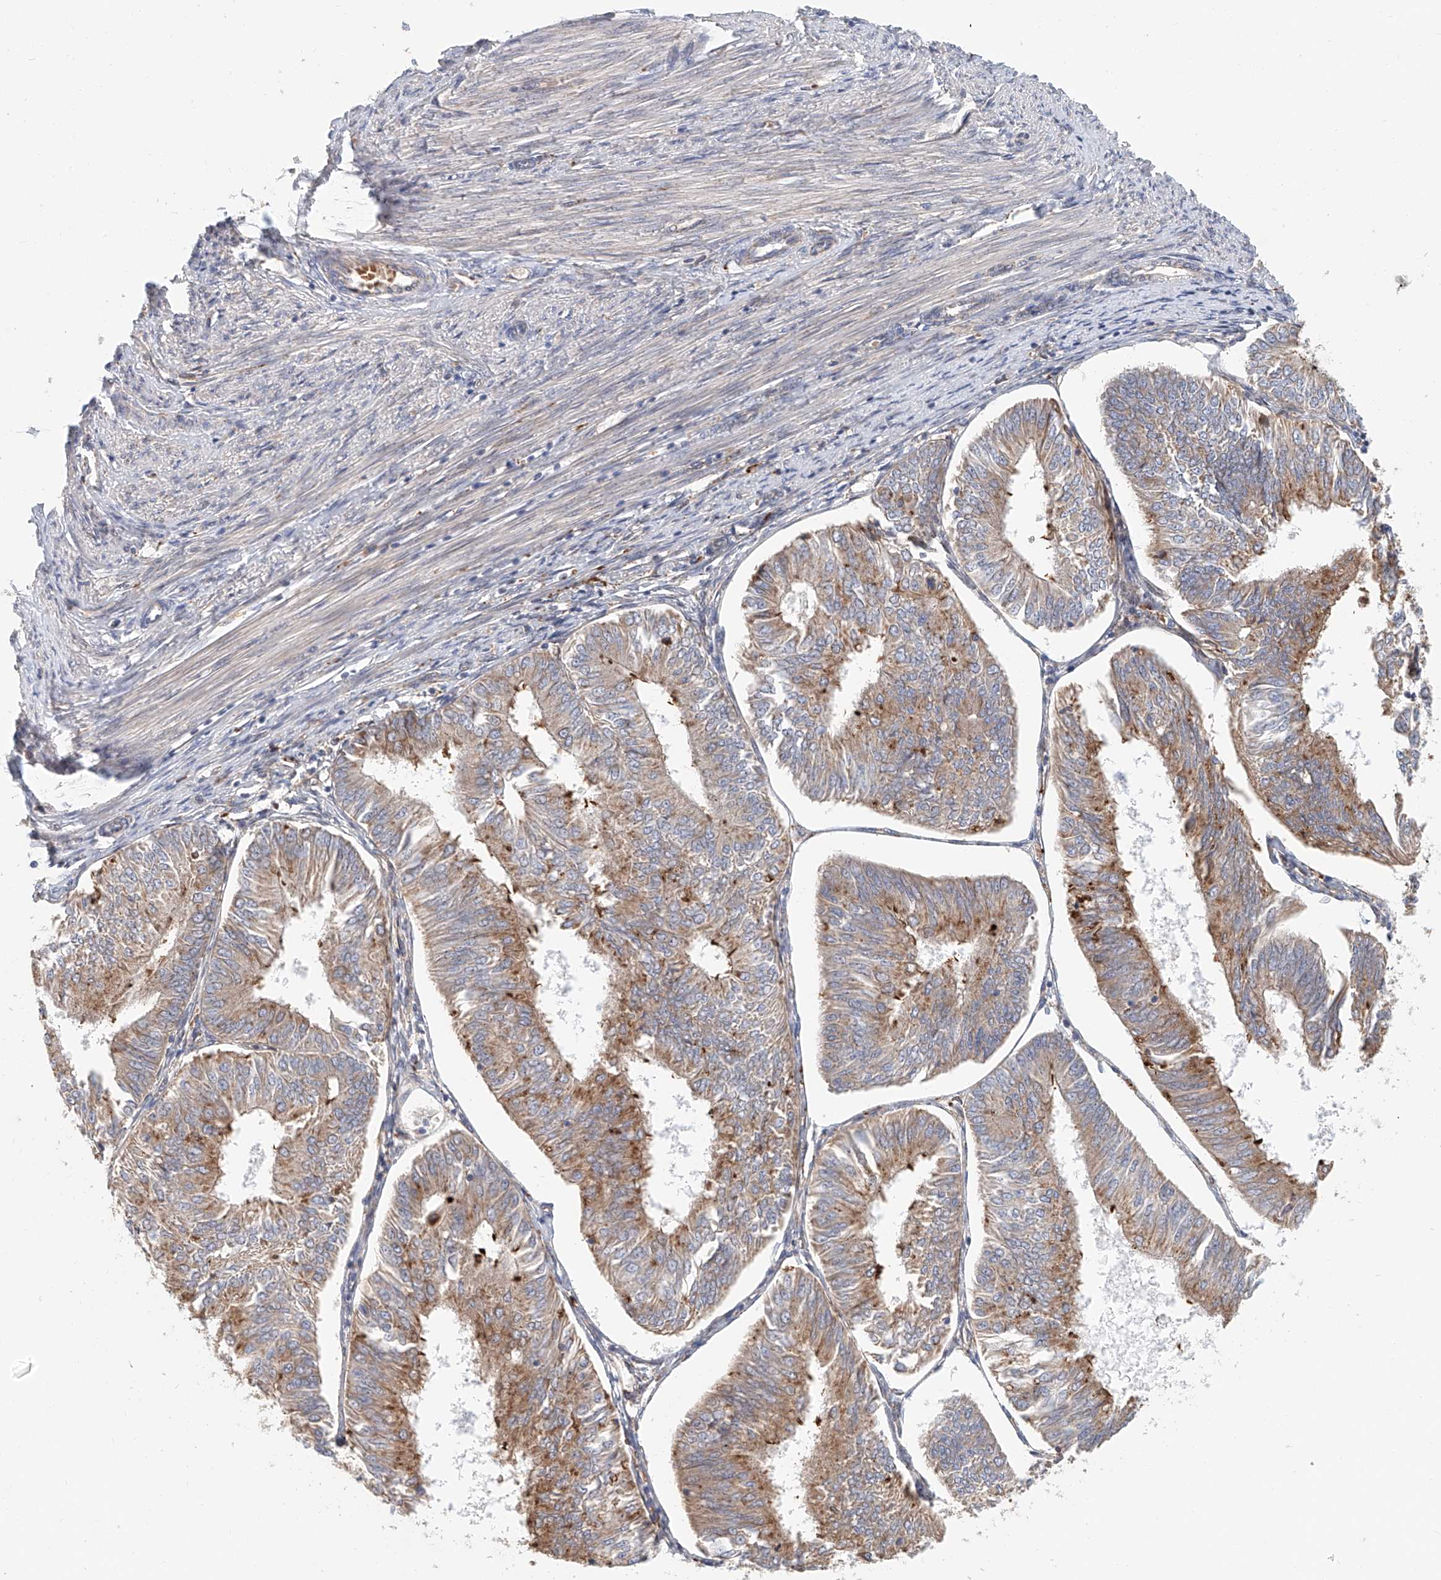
{"staining": {"intensity": "moderate", "quantity": "25%-75%", "location": "cytoplasmic/membranous"}, "tissue": "endometrial cancer", "cell_type": "Tumor cells", "image_type": "cancer", "snomed": [{"axis": "morphology", "description": "Adenocarcinoma, NOS"}, {"axis": "topography", "description": "Endometrium"}], "caption": "Immunohistochemical staining of human endometrial cancer (adenocarcinoma) reveals medium levels of moderate cytoplasmic/membranous positivity in approximately 25%-75% of tumor cells.", "gene": "HGSNAT", "patient": {"sex": "female", "age": 58}}